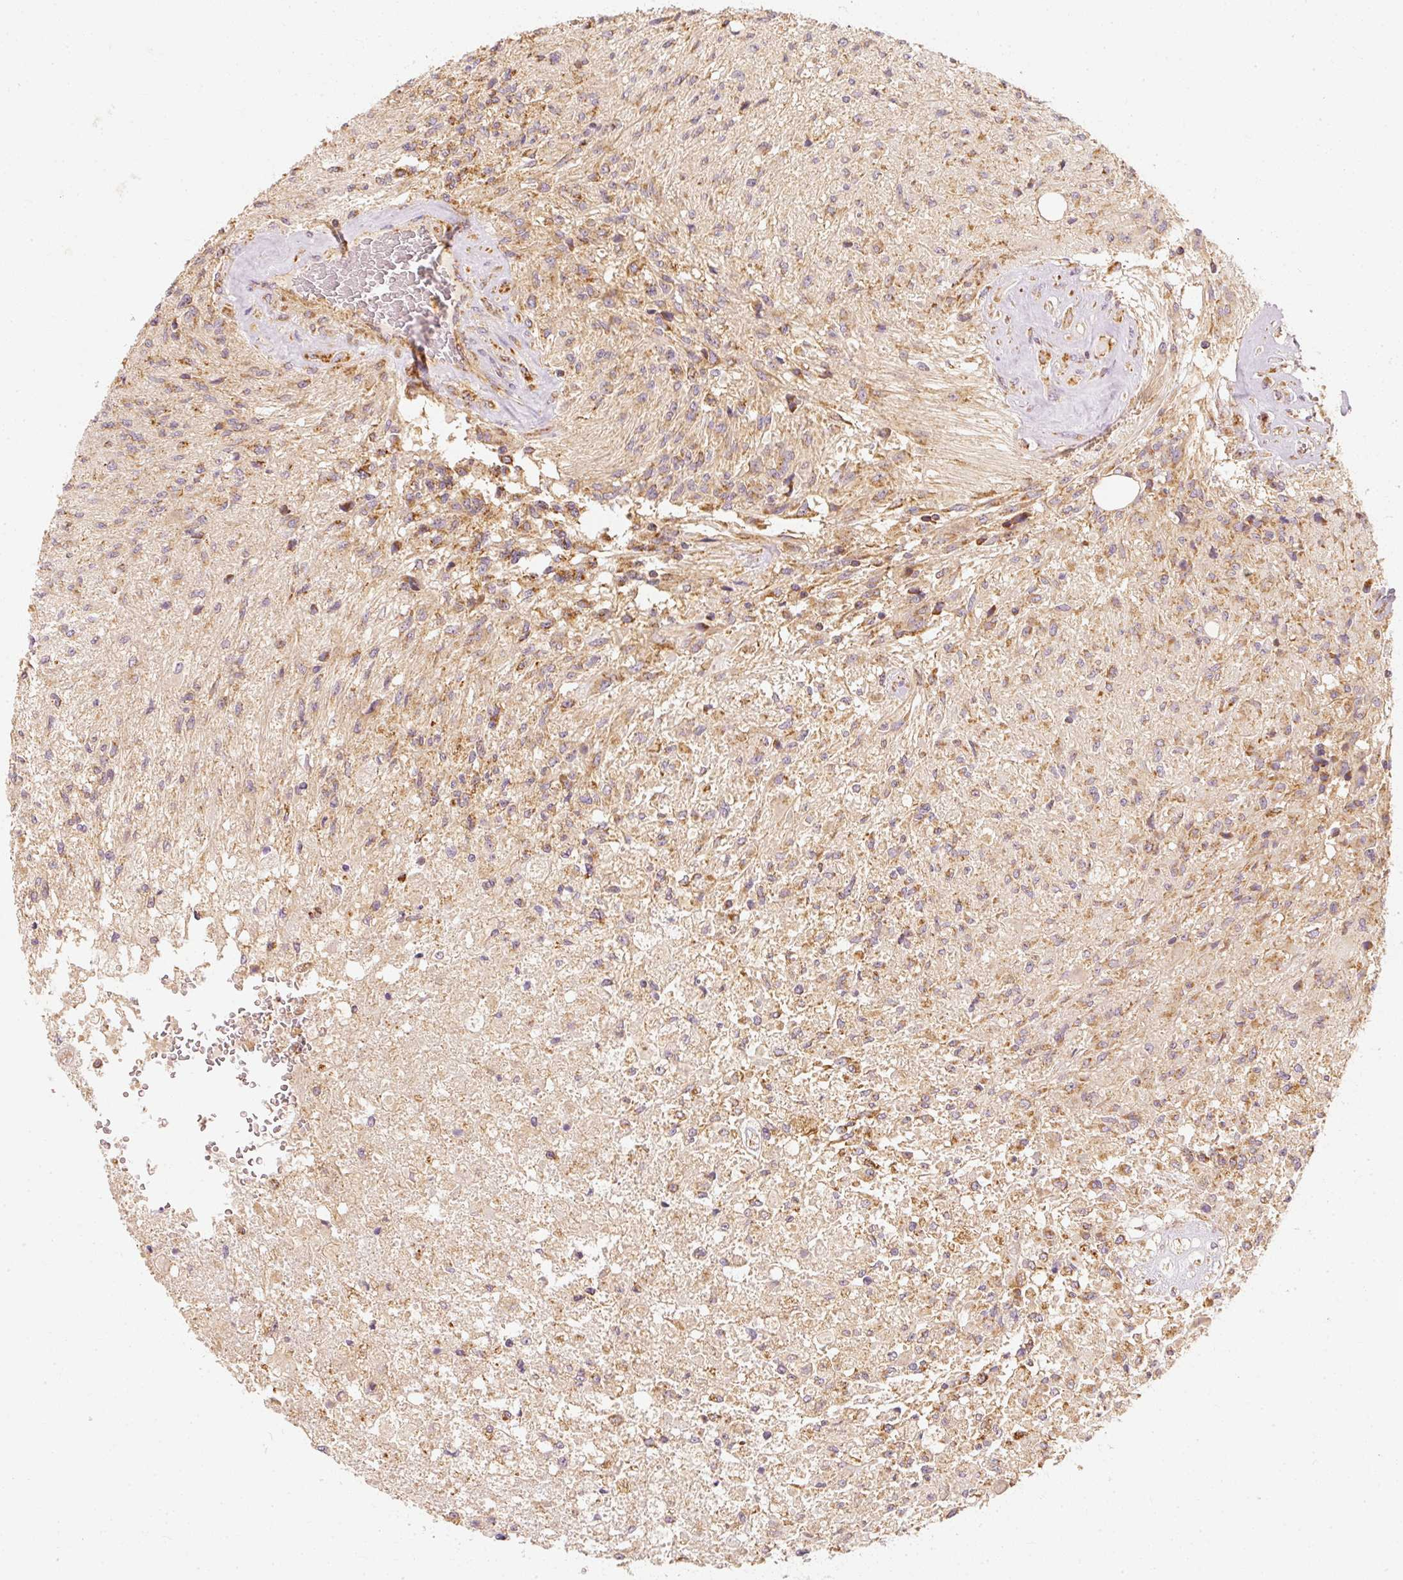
{"staining": {"intensity": "moderate", "quantity": ">75%", "location": "cytoplasmic/membranous"}, "tissue": "glioma", "cell_type": "Tumor cells", "image_type": "cancer", "snomed": [{"axis": "morphology", "description": "Glioma, malignant, High grade"}, {"axis": "topography", "description": "Brain"}], "caption": "Protein staining of high-grade glioma (malignant) tissue demonstrates moderate cytoplasmic/membranous expression in about >75% of tumor cells.", "gene": "TOMM40", "patient": {"sex": "male", "age": 56}}